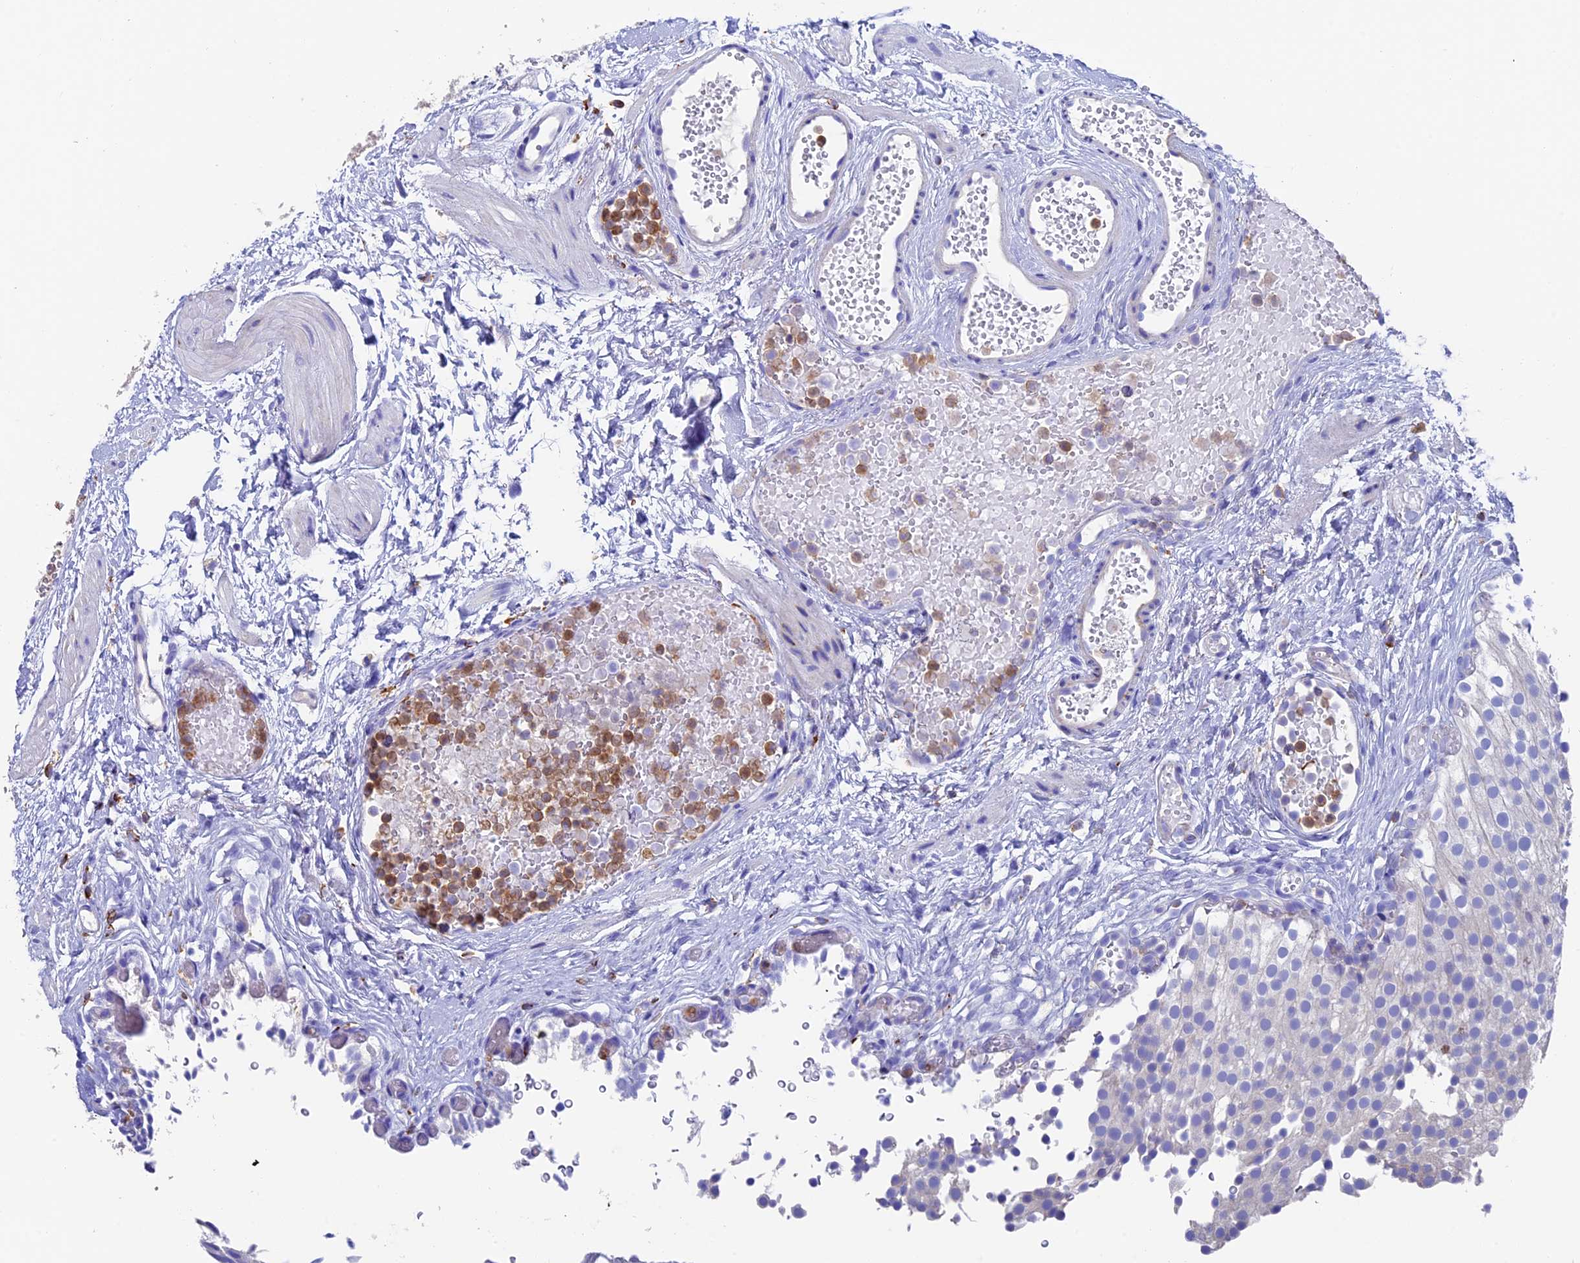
{"staining": {"intensity": "negative", "quantity": "none", "location": "none"}, "tissue": "urothelial cancer", "cell_type": "Tumor cells", "image_type": "cancer", "snomed": [{"axis": "morphology", "description": "Urothelial carcinoma, Low grade"}, {"axis": "topography", "description": "Urinary bladder"}], "caption": "Immunohistochemistry (IHC) image of neoplastic tissue: human urothelial cancer stained with DAB (3,3'-diaminobenzidine) exhibits no significant protein expression in tumor cells.", "gene": "ADAT1", "patient": {"sex": "male", "age": 78}}